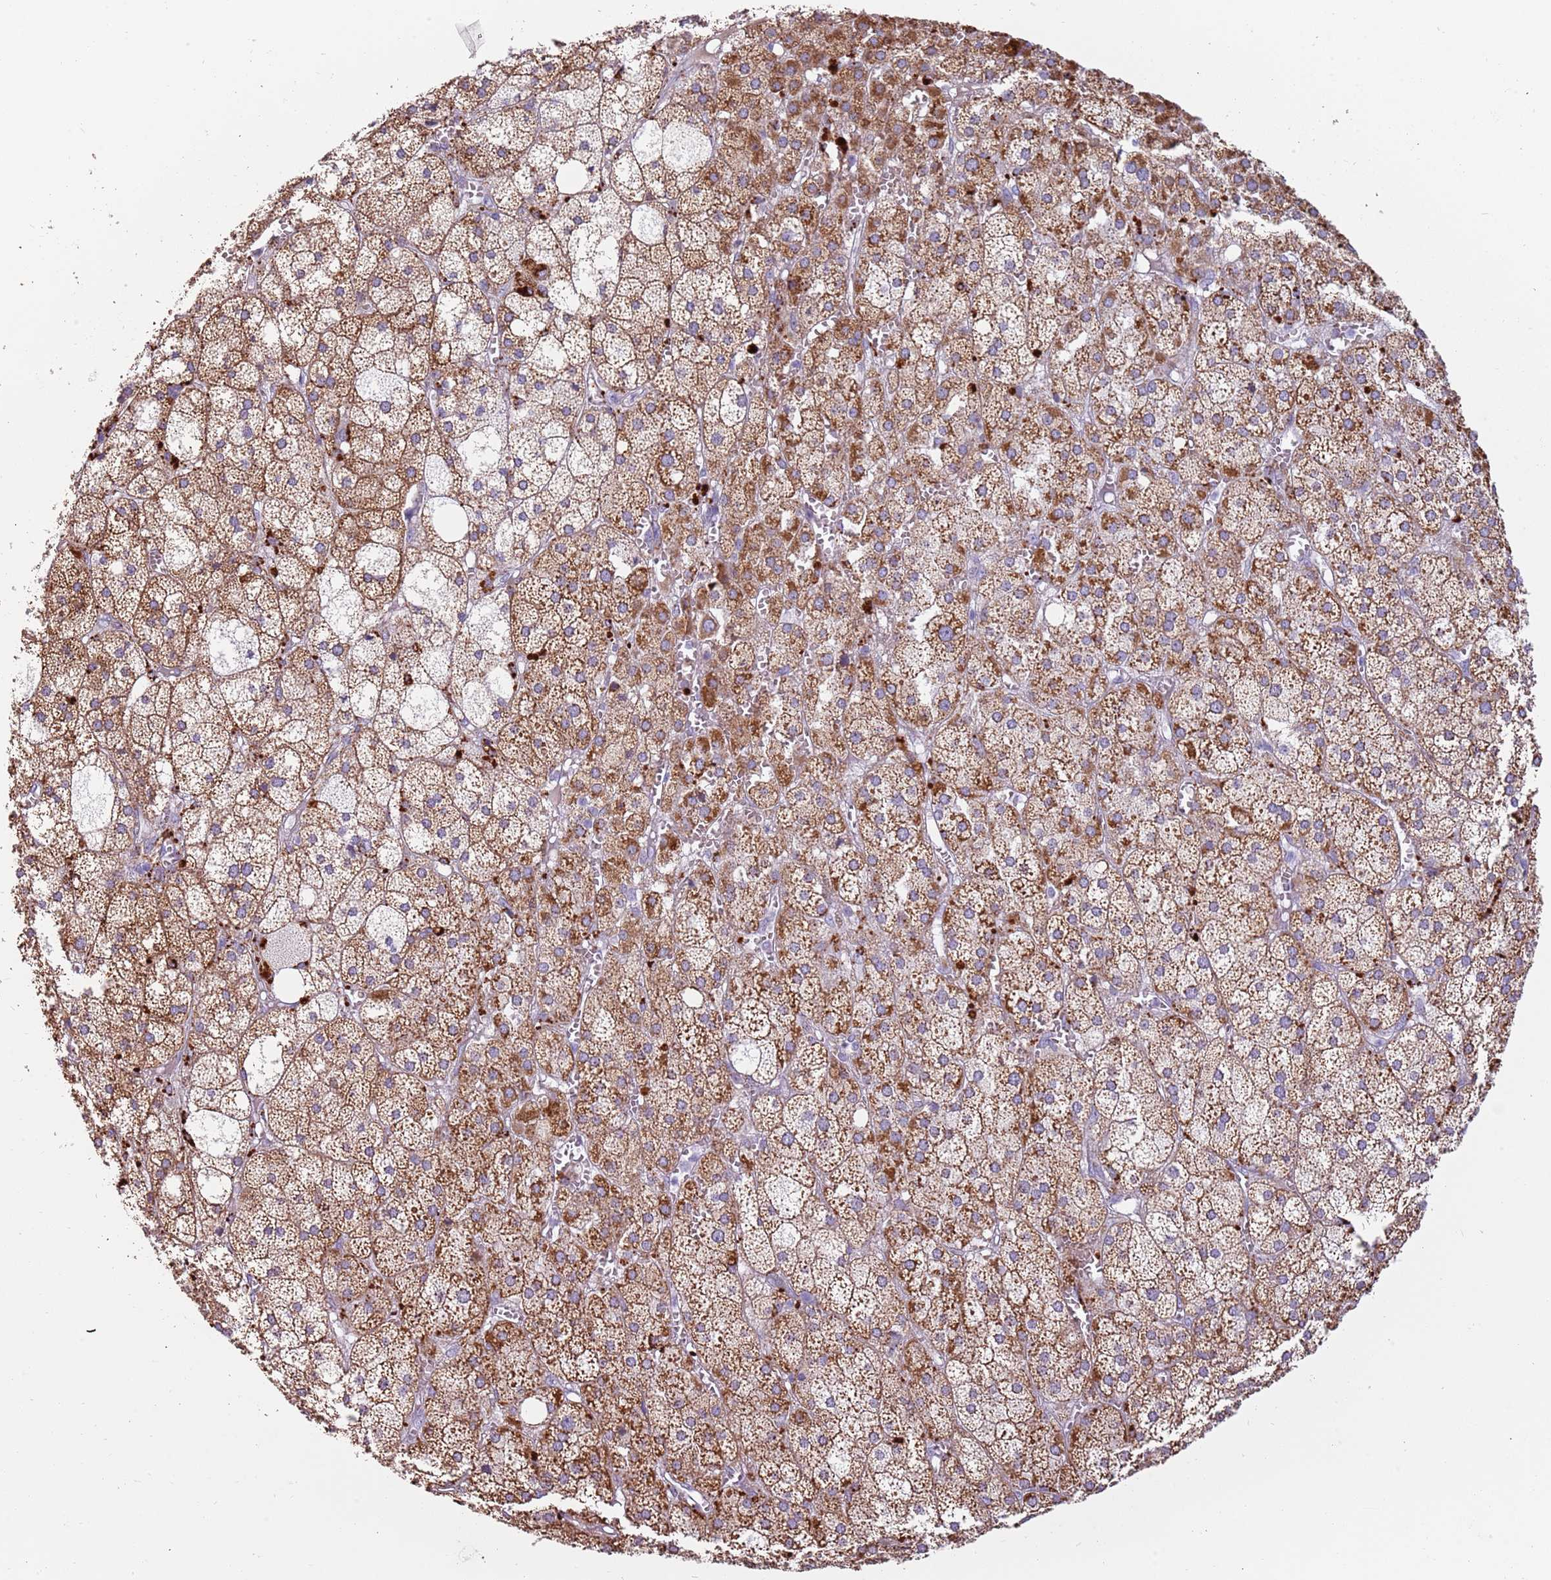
{"staining": {"intensity": "moderate", "quantity": ">75%", "location": "cytoplasmic/membranous"}, "tissue": "adrenal gland", "cell_type": "Glandular cells", "image_type": "normal", "snomed": [{"axis": "morphology", "description": "Normal tissue, NOS"}, {"axis": "topography", "description": "Adrenal gland"}], "caption": "Immunohistochemical staining of unremarkable adrenal gland shows >75% levels of moderate cytoplasmic/membranous protein staining in approximately >75% of glandular cells. The protein of interest is shown in brown color, while the nuclei are stained blue.", "gene": "NWD2", "patient": {"sex": "female", "age": 61}}